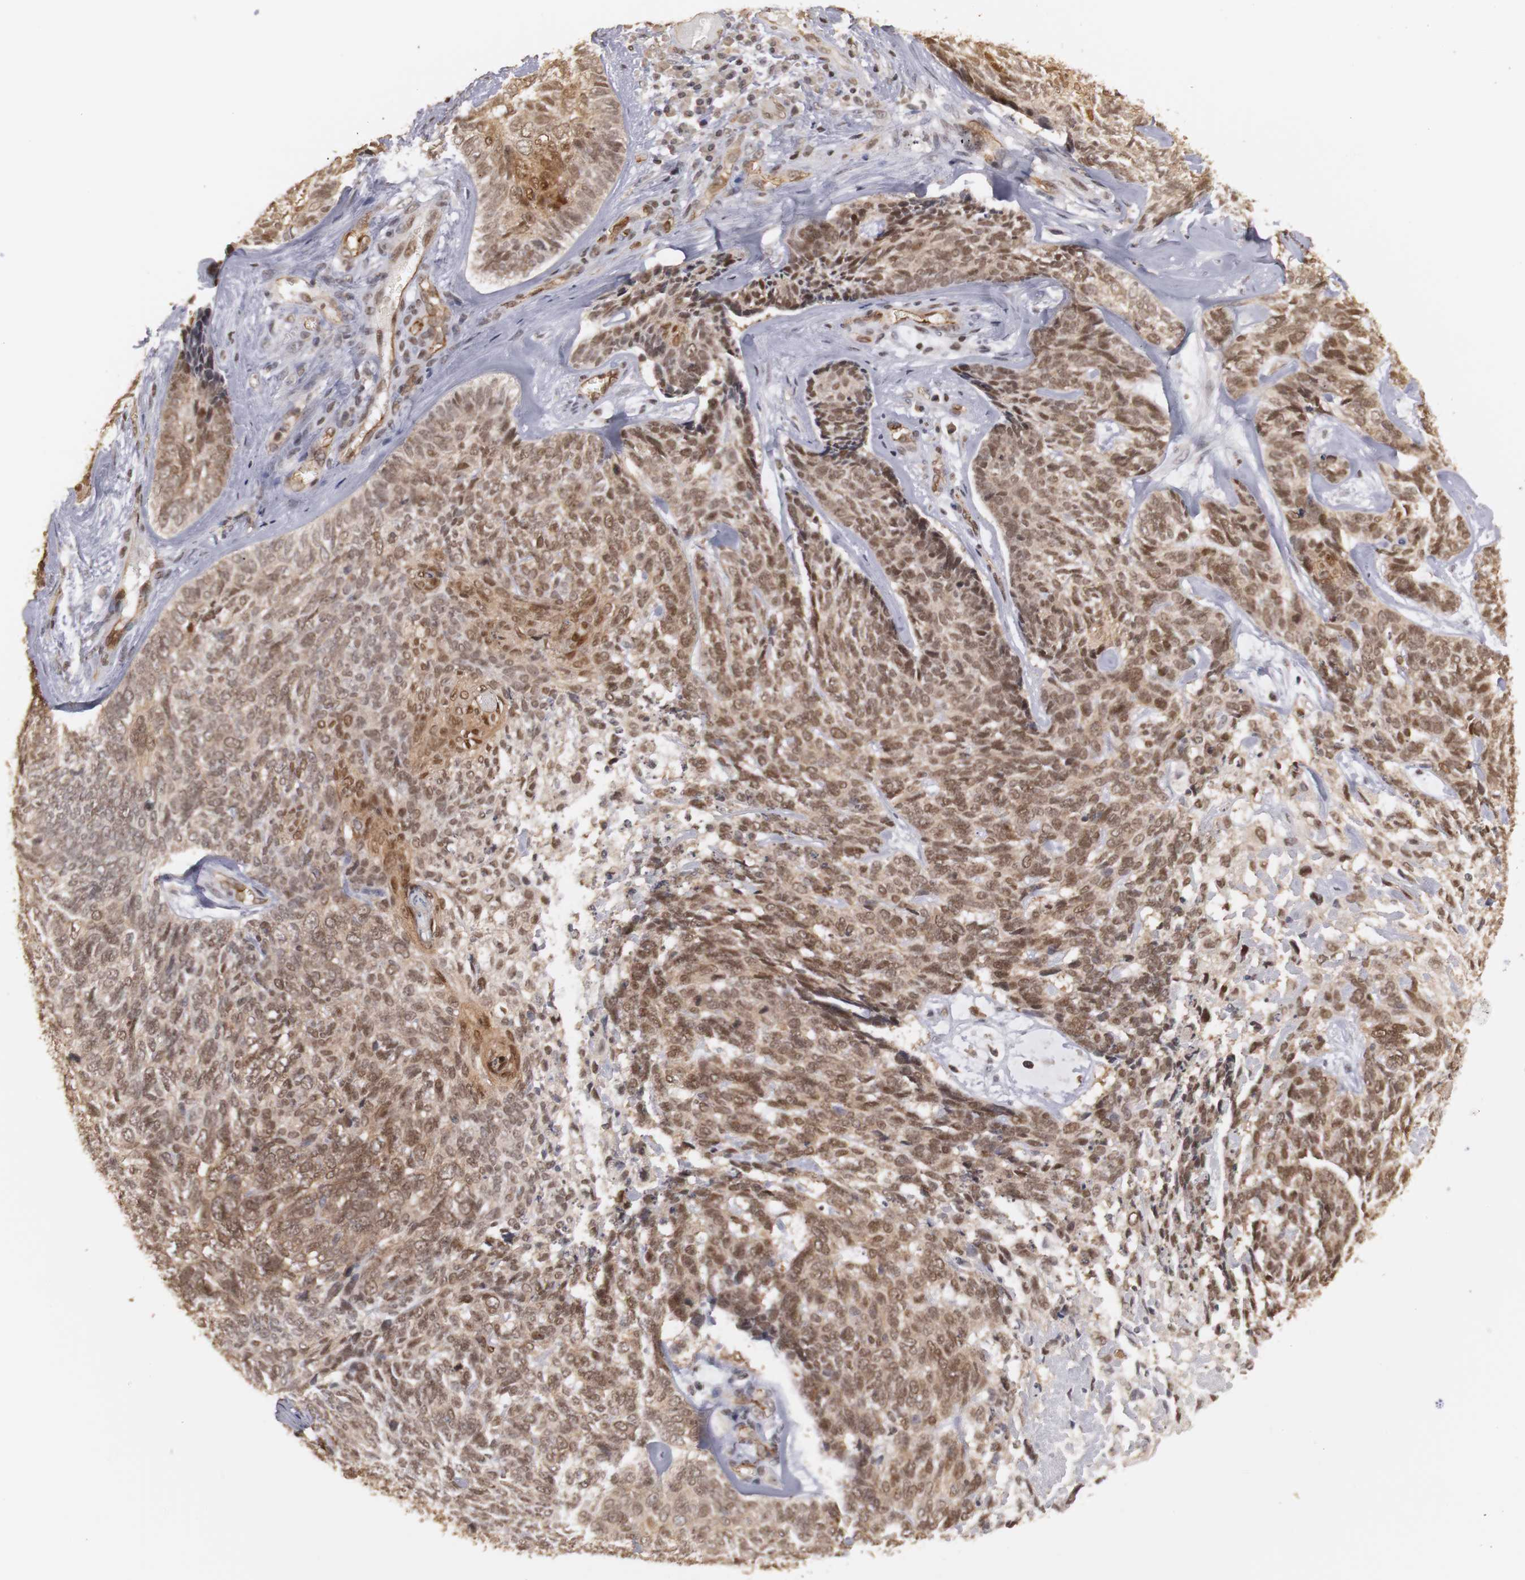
{"staining": {"intensity": "moderate", "quantity": ">75%", "location": "cytoplasmic/membranous,nuclear"}, "tissue": "skin cancer", "cell_type": "Tumor cells", "image_type": "cancer", "snomed": [{"axis": "morphology", "description": "Basal cell carcinoma"}, {"axis": "topography", "description": "Skin"}], "caption": "A micrograph of human basal cell carcinoma (skin) stained for a protein reveals moderate cytoplasmic/membranous and nuclear brown staining in tumor cells. (Brightfield microscopy of DAB IHC at high magnification).", "gene": "PLEKHA1", "patient": {"sex": "male", "age": 72}}